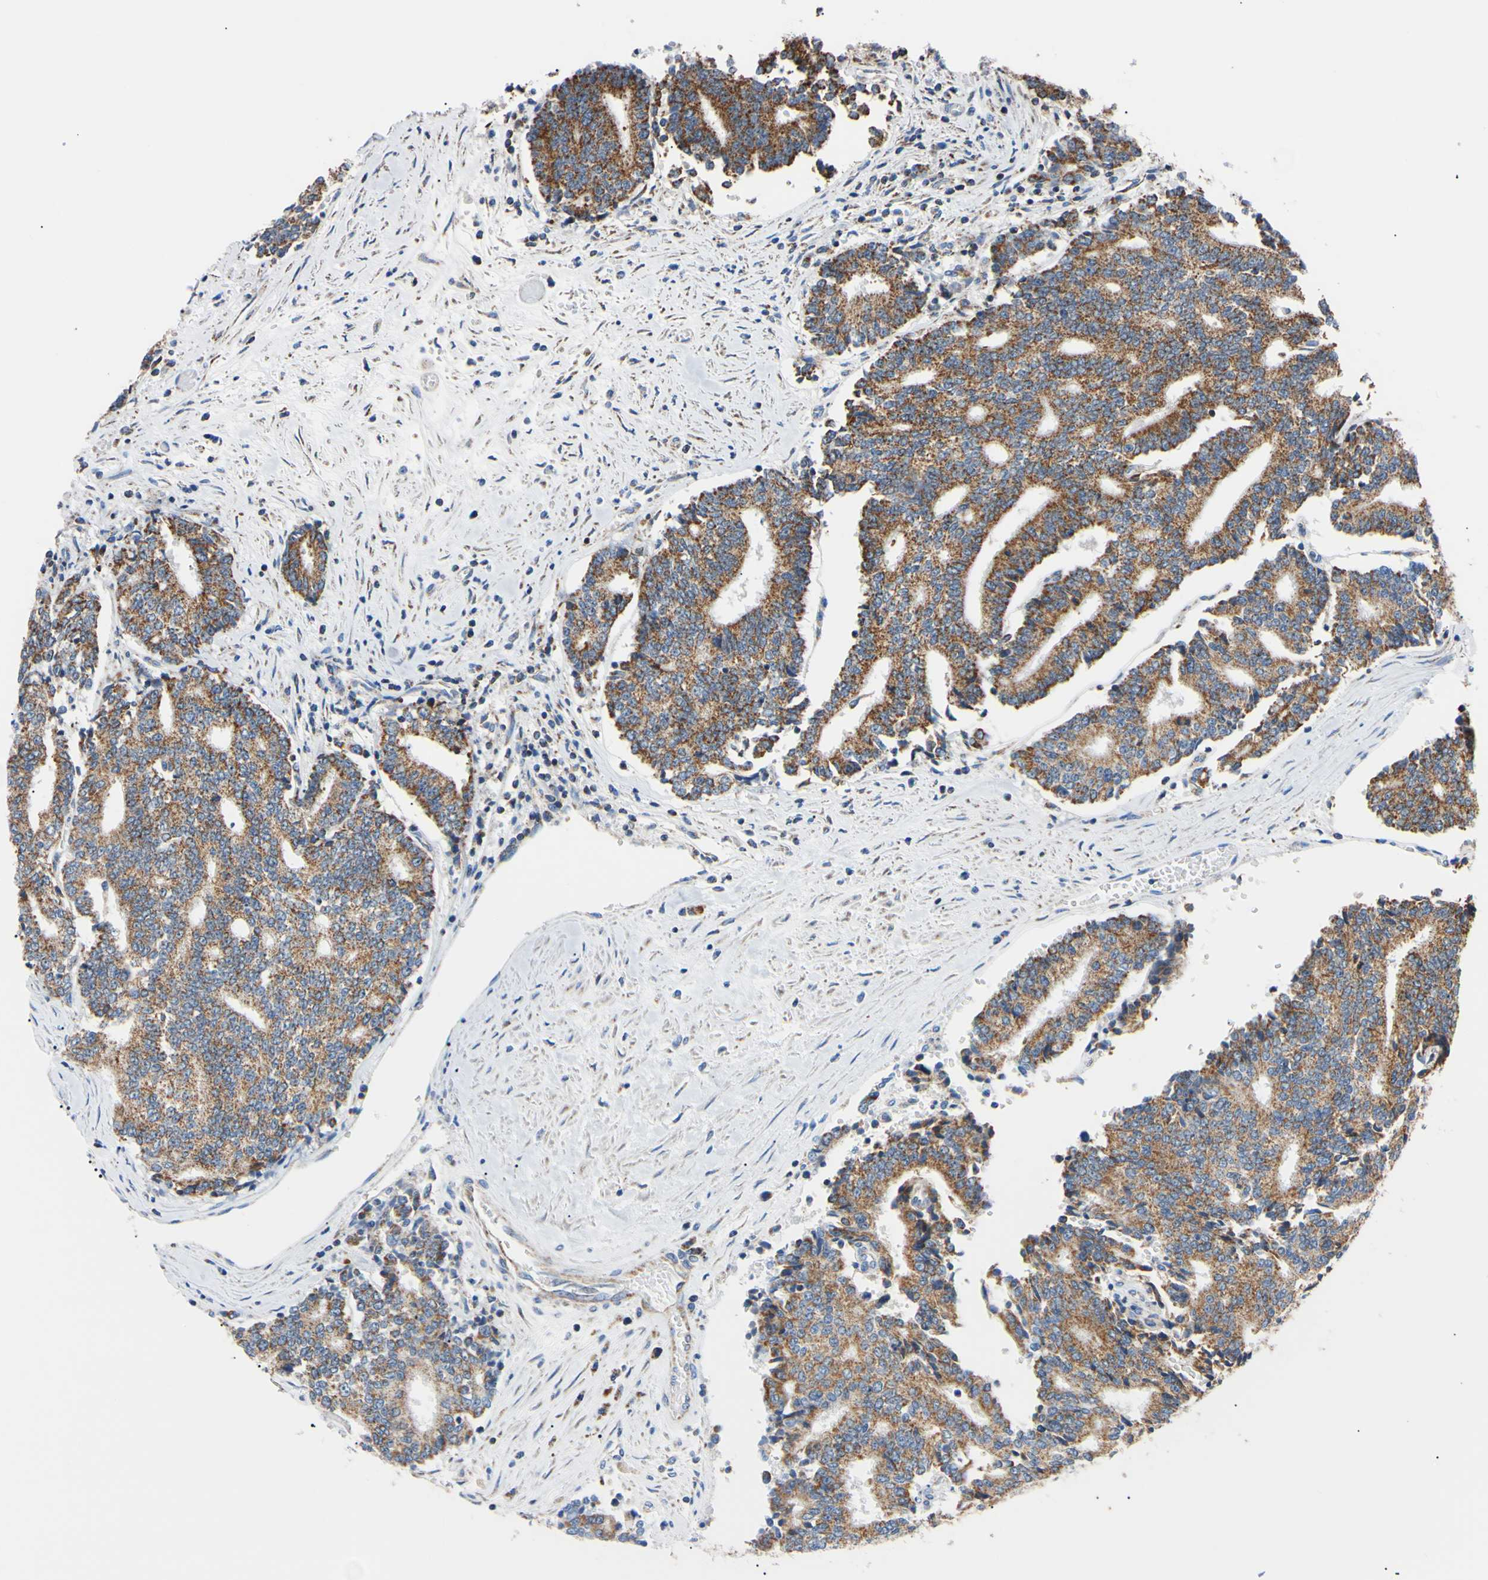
{"staining": {"intensity": "strong", "quantity": ">75%", "location": "cytoplasmic/membranous"}, "tissue": "prostate cancer", "cell_type": "Tumor cells", "image_type": "cancer", "snomed": [{"axis": "morphology", "description": "Normal tissue, NOS"}, {"axis": "morphology", "description": "Adenocarcinoma, High grade"}, {"axis": "topography", "description": "Prostate"}, {"axis": "topography", "description": "Seminal veicle"}], "caption": "Protein staining reveals strong cytoplasmic/membranous positivity in approximately >75% of tumor cells in high-grade adenocarcinoma (prostate).", "gene": "CLPP", "patient": {"sex": "male", "age": 55}}